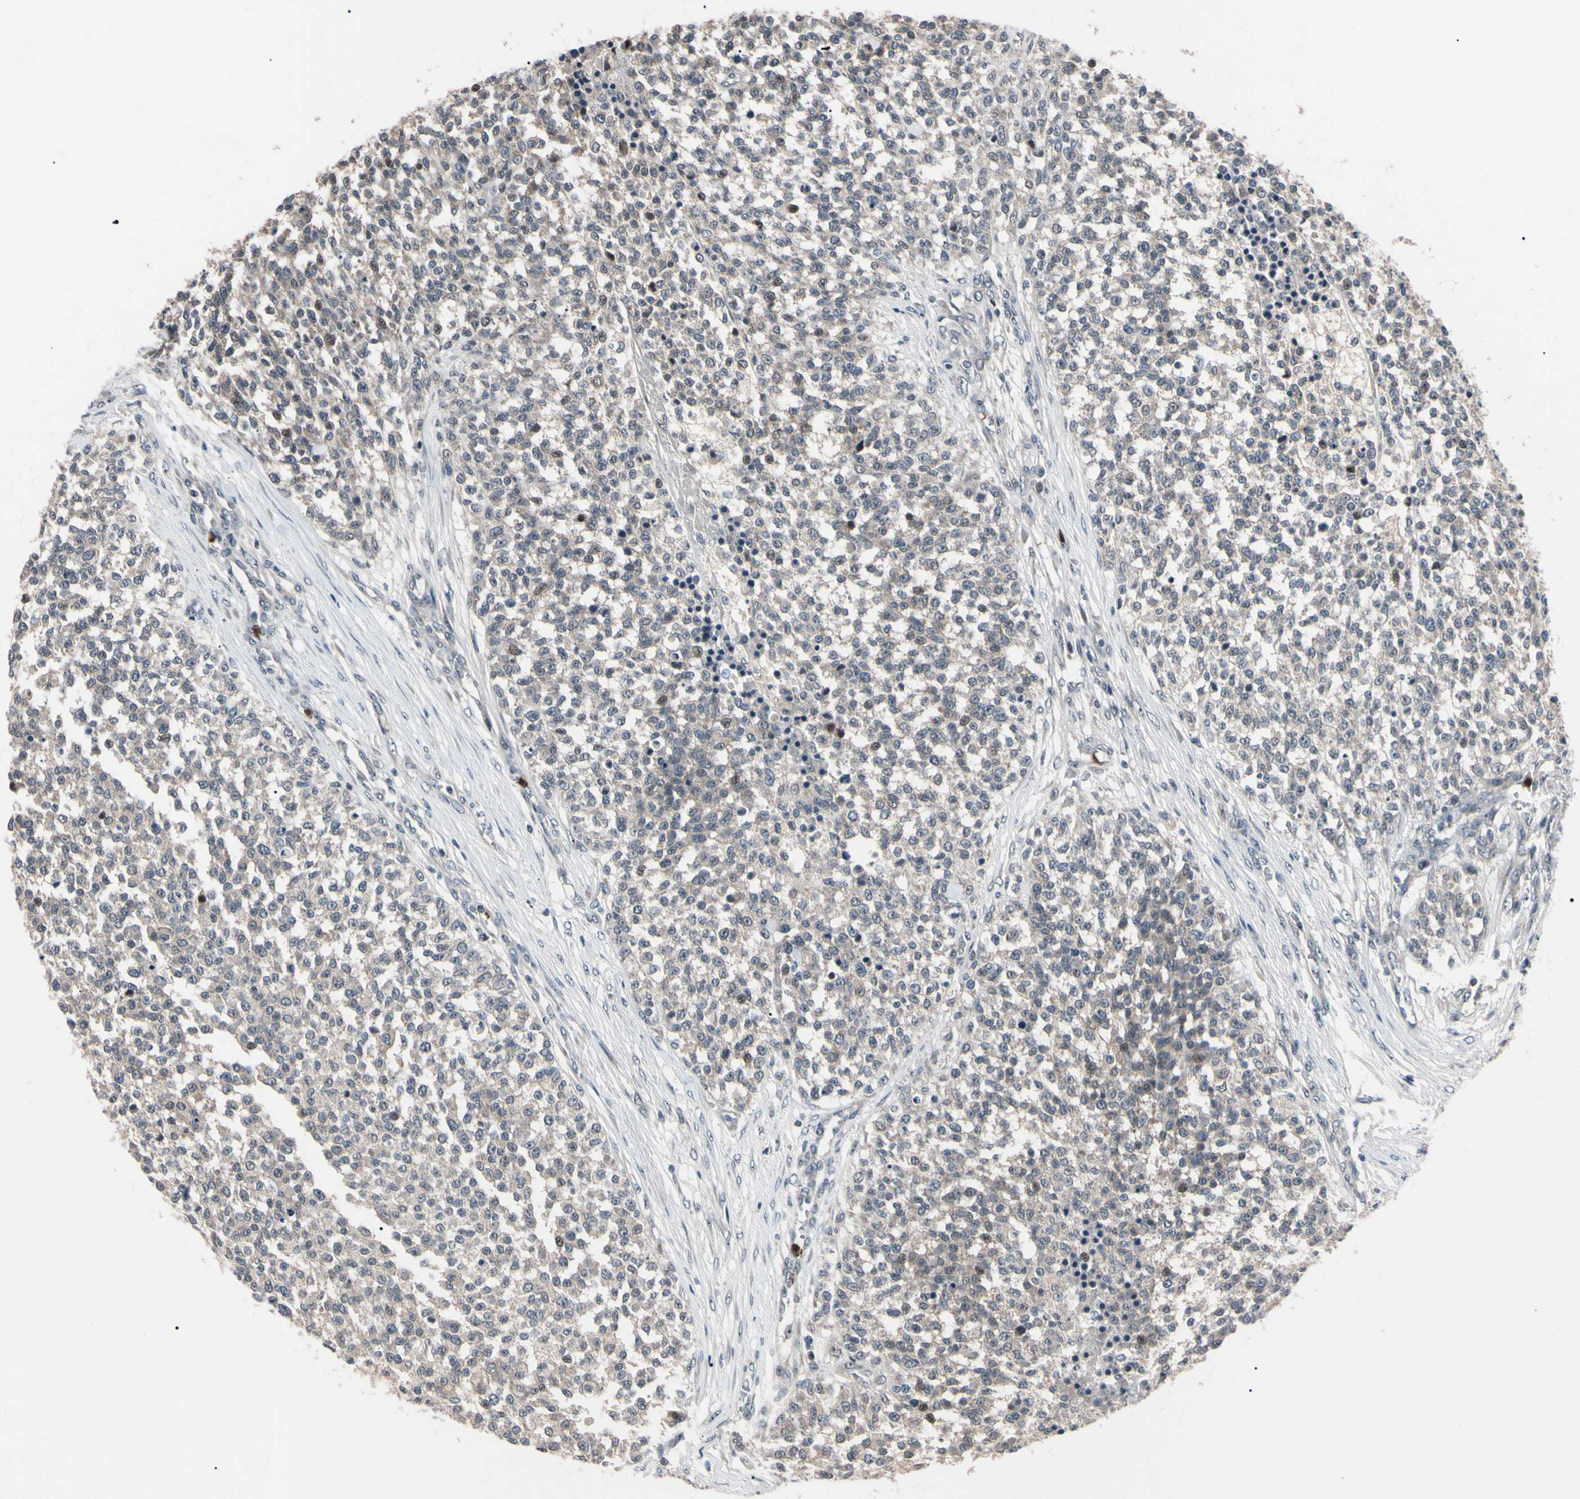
{"staining": {"intensity": "weak", "quantity": ">75%", "location": "cytoplasmic/membranous"}, "tissue": "testis cancer", "cell_type": "Tumor cells", "image_type": "cancer", "snomed": [{"axis": "morphology", "description": "Seminoma, NOS"}, {"axis": "topography", "description": "Testis"}], "caption": "Weak cytoplasmic/membranous staining for a protein is seen in approximately >75% of tumor cells of seminoma (testis) using IHC.", "gene": "TRAF5", "patient": {"sex": "male", "age": 59}}